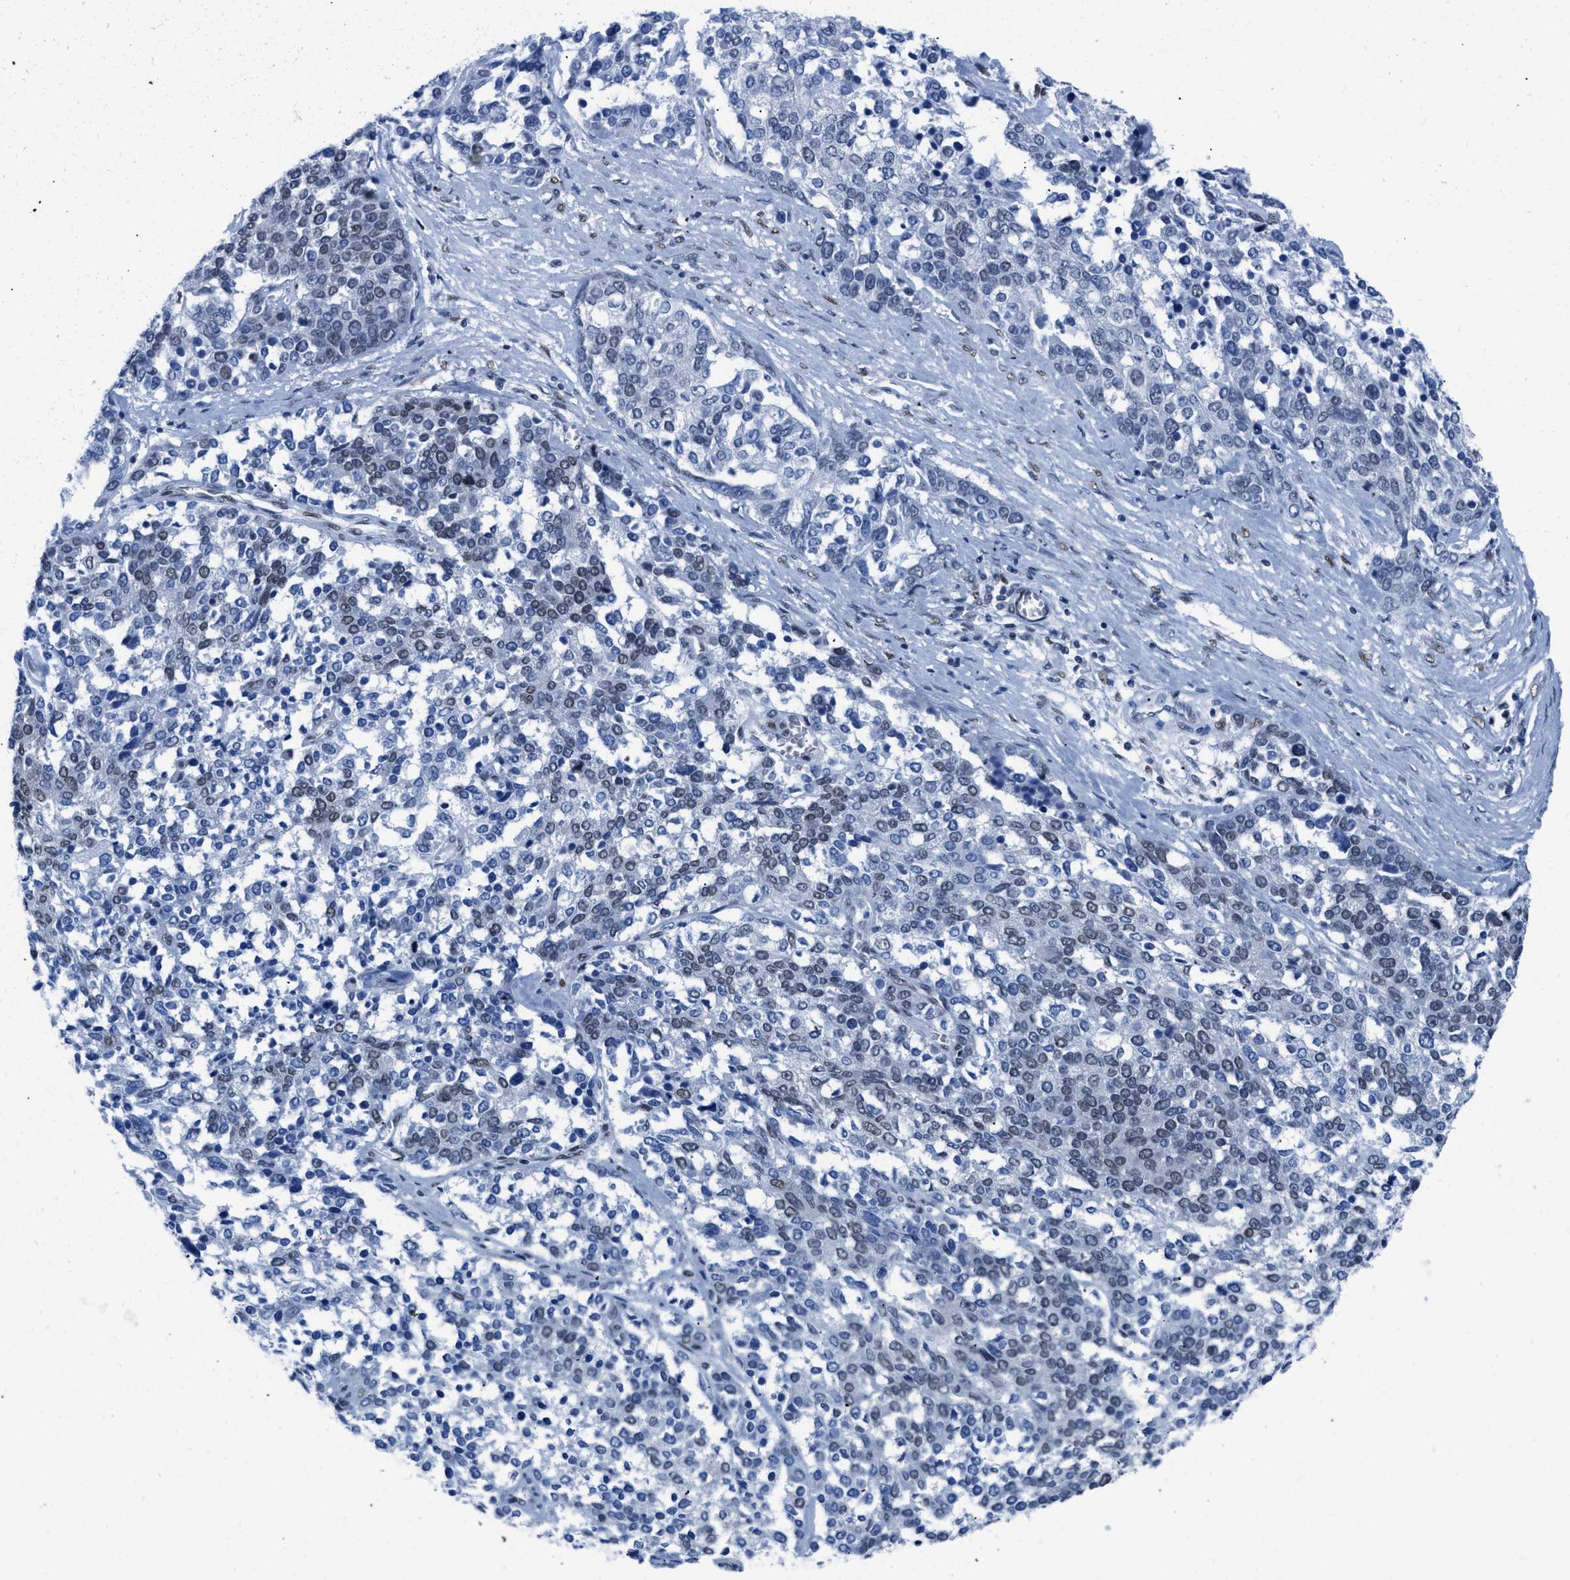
{"staining": {"intensity": "moderate", "quantity": "<25%", "location": "nuclear"}, "tissue": "ovarian cancer", "cell_type": "Tumor cells", "image_type": "cancer", "snomed": [{"axis": "morphology", "description": "Cystadenocarcinoma, serous, NOS"}, {"axis": "topography", "description": "Ovary"}], "caption": "Serous cystadenocarcinoma (ovarian) tissue displays moderate nuclear staining in about <25% of tumor cells", "gene": "CTBP1", "patient": {"sex": "female", "age": 44}}